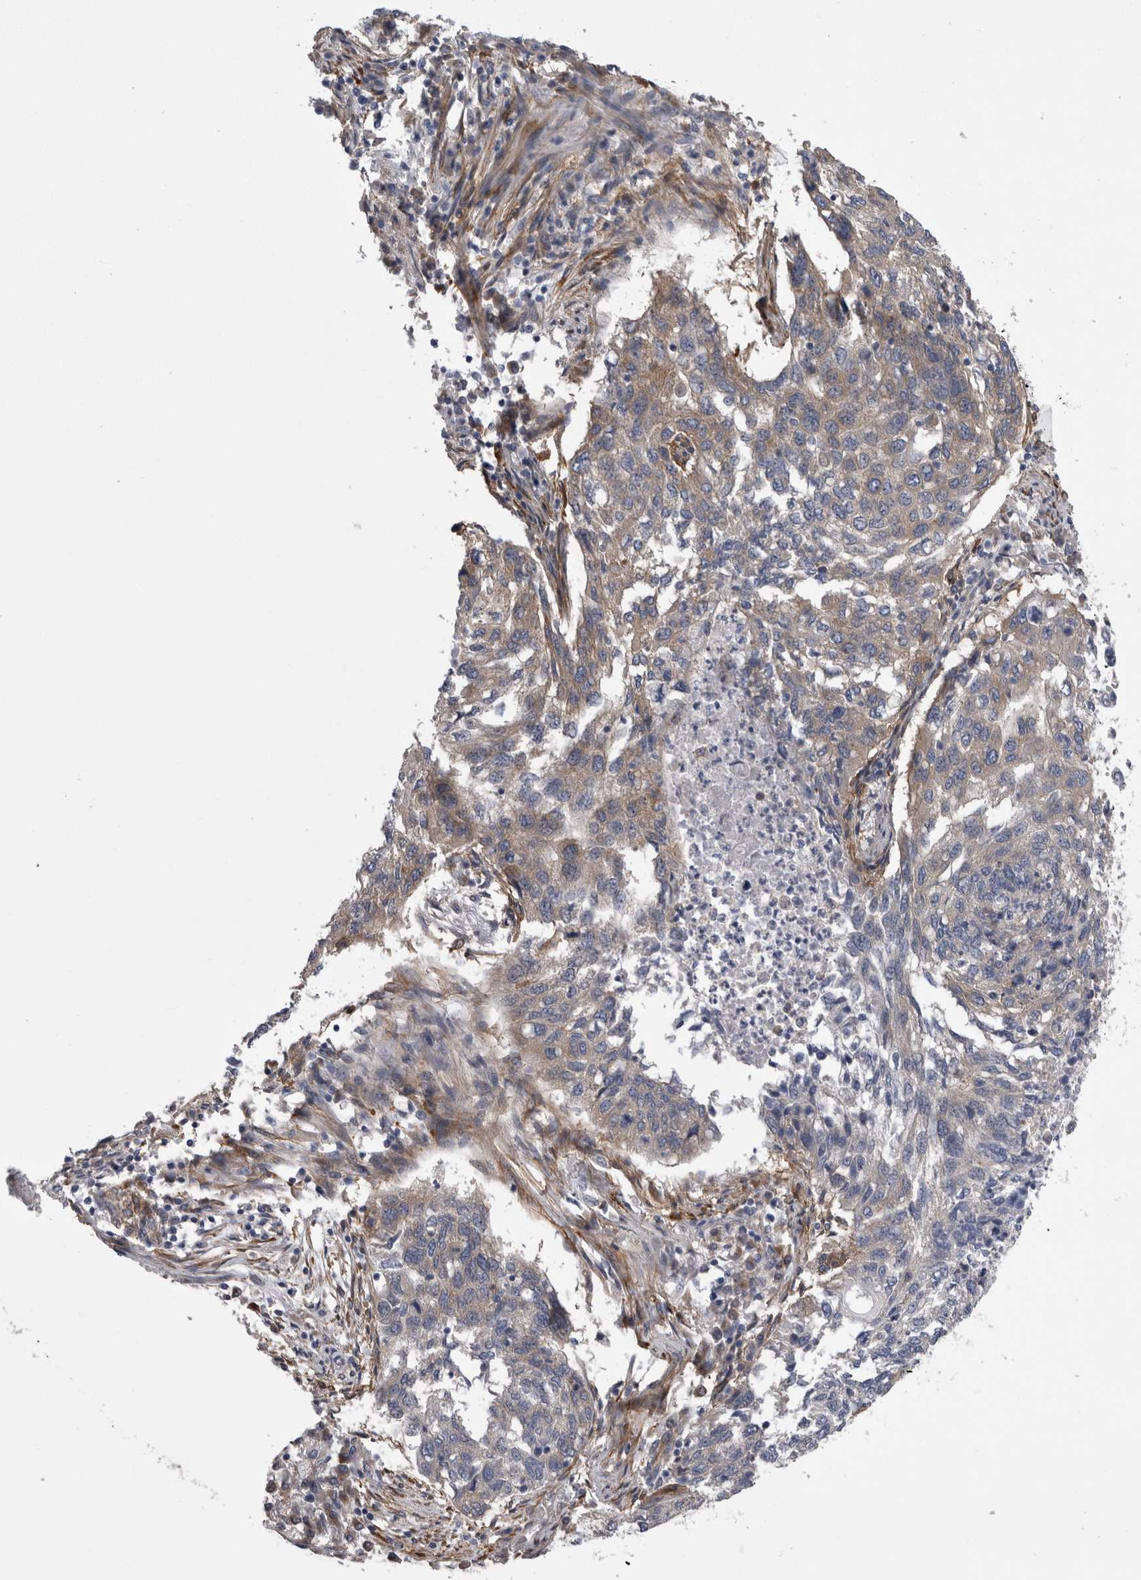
{"staining": {"intensity": "weak", "quantity": "<25%", "location": "cytoplasmic/membranous"}, "tissue": "lung cancer", "cell_type": "Tumor cells", "image_type": "cancer", "snomed": [{"axis": "morphology", "description": "Squamous cell carcinoma, NOS"}, {"axis": "topography", "description": "Lung"}], "caption": "DAB (3,3'-diaminobenzidine) immunohistochemical staining of lung squamous cell carcinoma displays no significant expression in tumor cells. (DAB immunohistochemistry (IHC) visualized using brightfield microscopy, high magnification).", "gene": "EPRS1", "patient": {"sex": "female", "age": 63}}